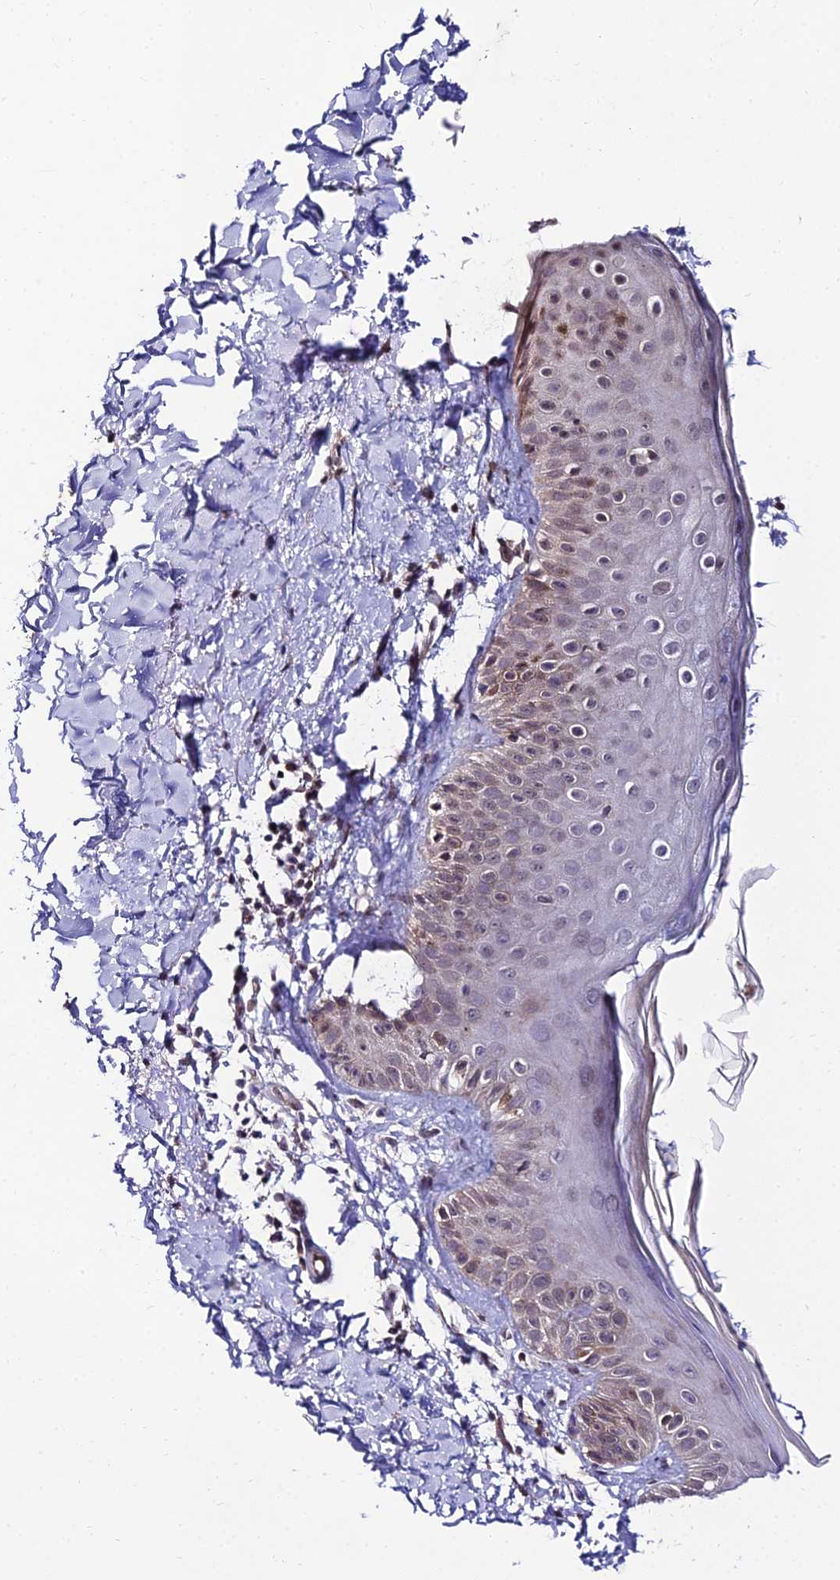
{"staining": {"intensity": "negative", "quantity": "none", "location": "none"}, "tissue": "skin", "cell_type": "Fibroblasts", "image_type": "normal", "snomed": [{"axis": "morphology", "description": "Normal tissue, NOS"}, {"axis": "topography", "description": "Skin"}], "caption": "Skin stained for a protein using IHC exhibits no staining fibroblasts.", "gene": "CDNF", "patient": {"sex": "male", "age": 52}}